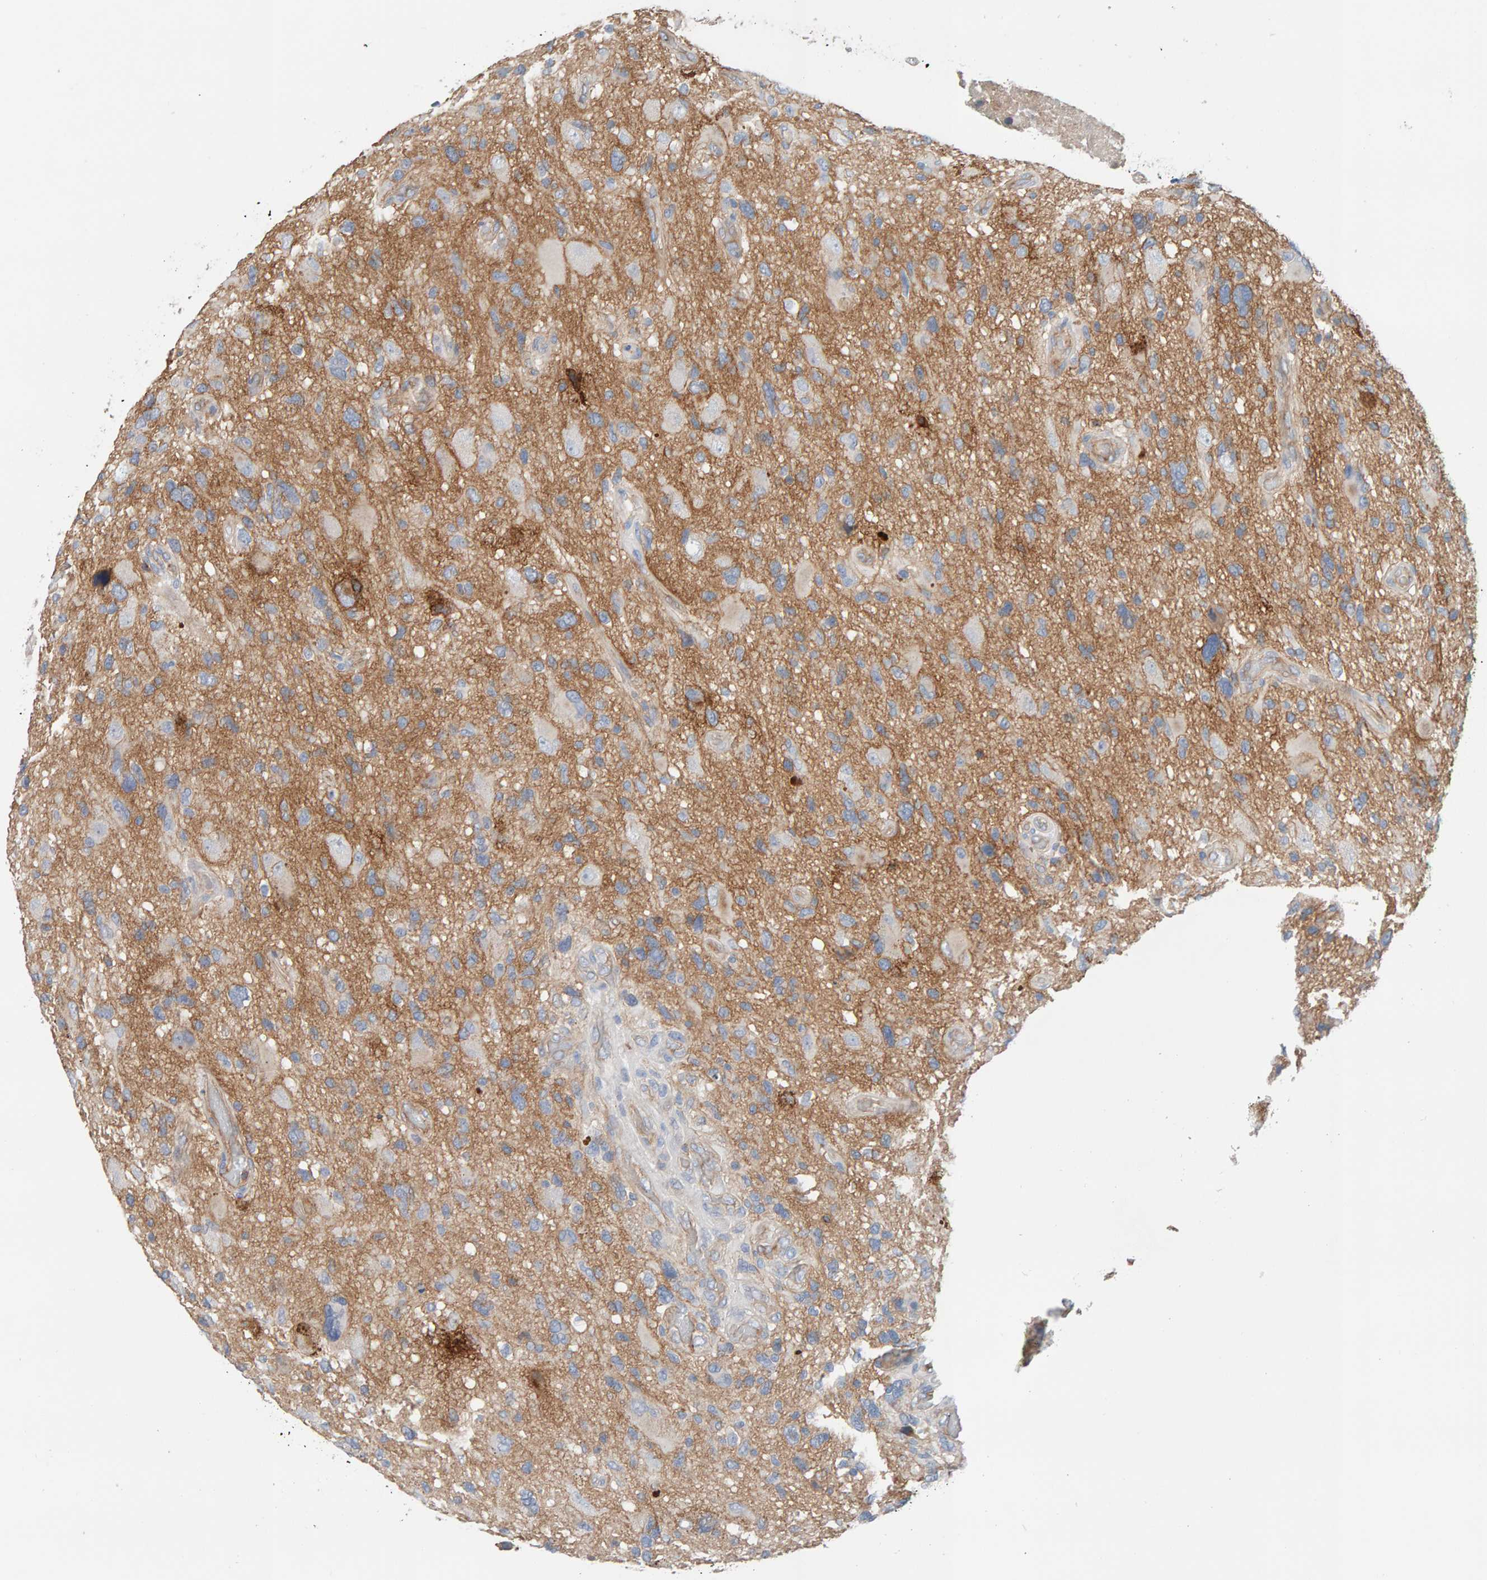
{"staining": {"intensity": "moderate", "quantity": "25%-75%", "location": "cytoplasmic/membranous"}, "tissue": "glioma", "cell_type": "Tumor cells", "image_type": "cancer", "snomed": [{"axis": "morphology", "description": "Glioma, malignant, High grade"}, {"axis": "topography", "description": "Brain"}], "caption": "Glioma stained with a brown dye displays moderate cytoplasmic/membranous positive expression in approximately 25%-75% of tumor cells.", "gene": "FYN", "patient": {"sex": "male", "age": 33}}